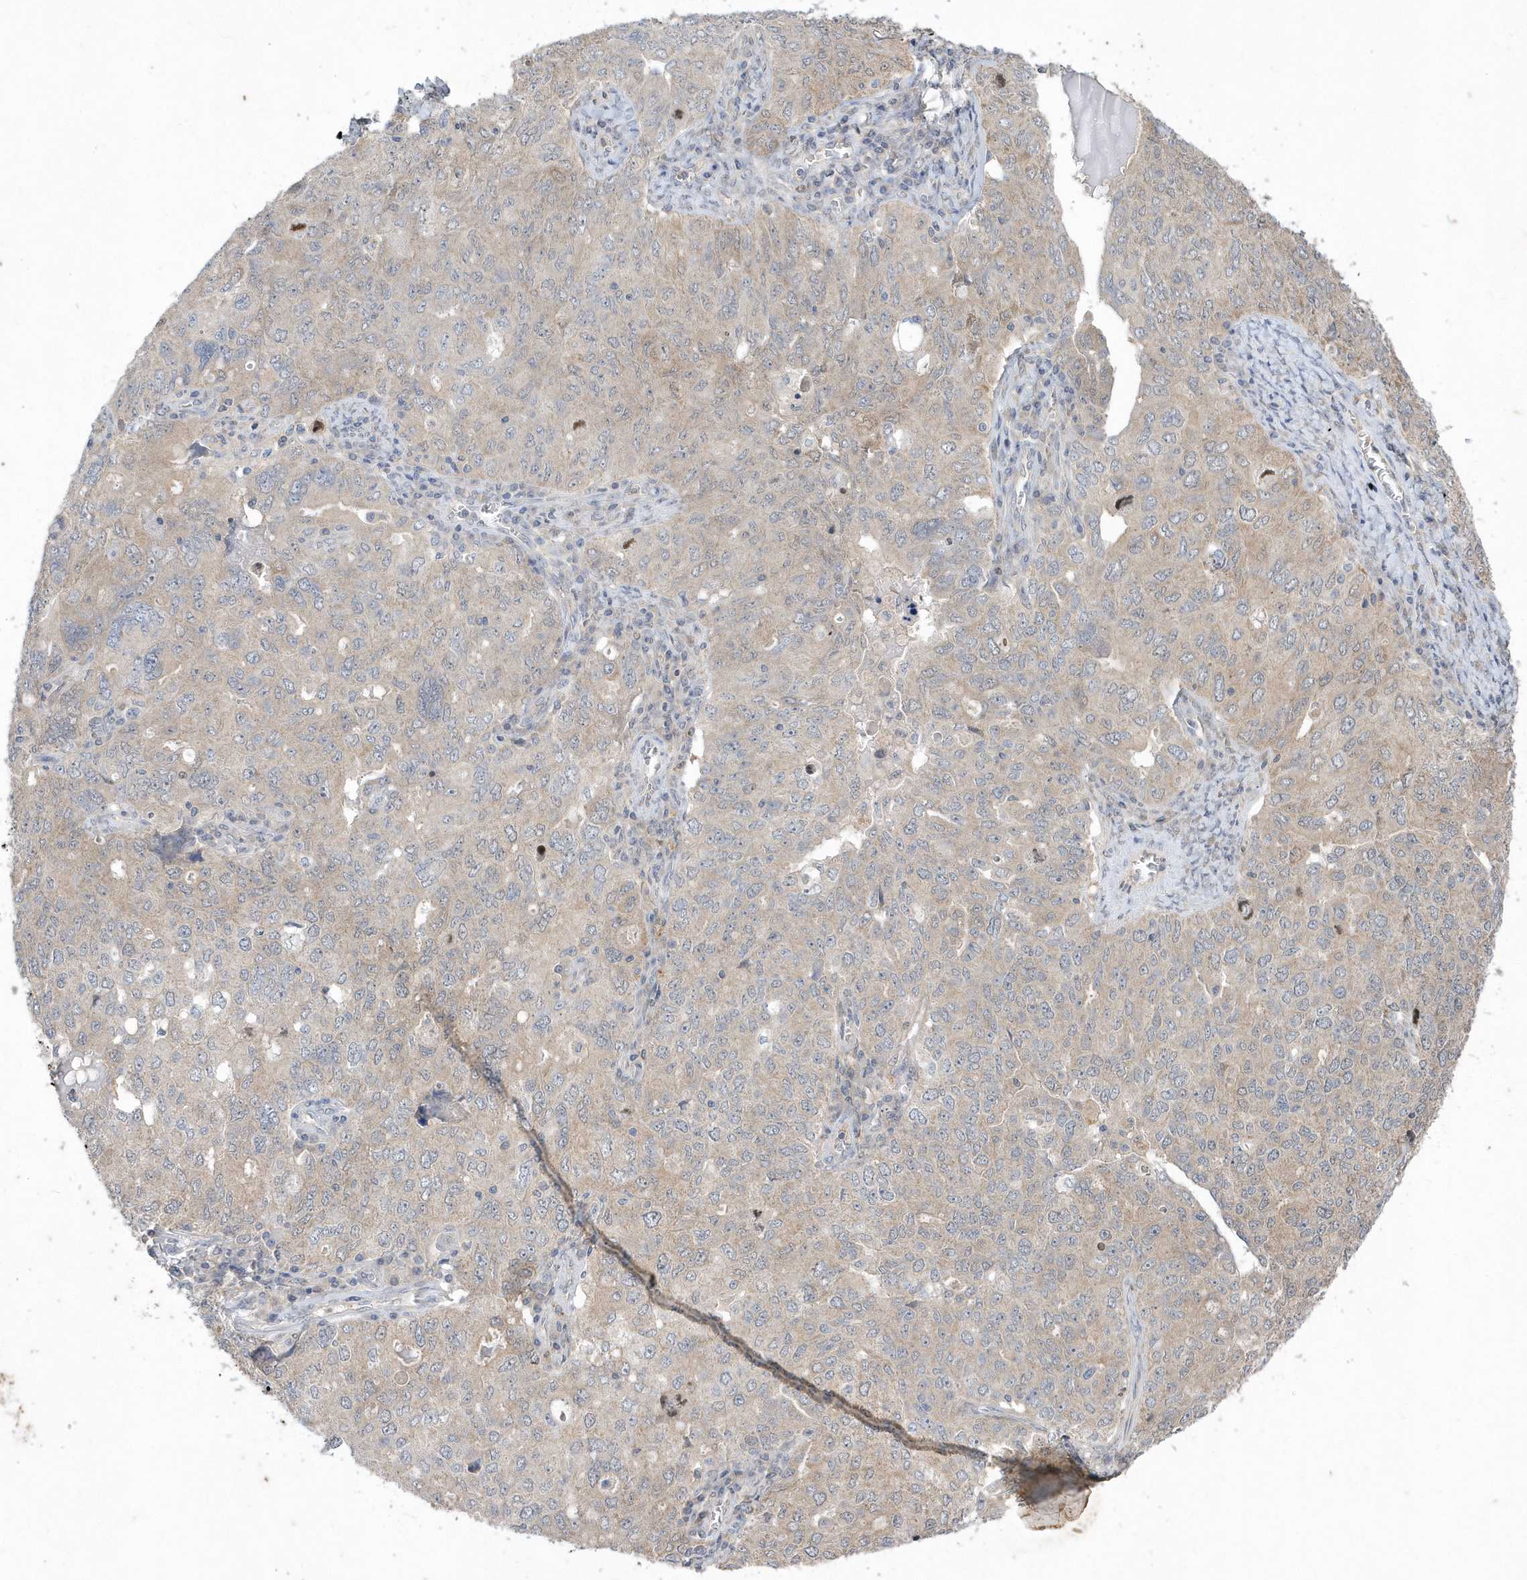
{"staining": {"intensity": "weak", "quantity": ">75%", "location": "cytoplasmic/membranous"}, "tissue": "ovarian cancer", "cell_type": "Tumor cells", "image_type": "cancer", "snomed": [{"axis": "morphology", "description": "Carcinoma, endometroid"}, {"axis": "topography", "description": "Ovary"}], "caption": "Tumor cells demonstrate low levels of weak cytoplasmic/membranous positivity in about >75% of cells in human ovarian endometroid carcinoma. The protein of interest is shown in brown color, while the nuclei are stained blue.", "gene": "AKR7A2", "patient": {"sex": "female", "age": 62}}